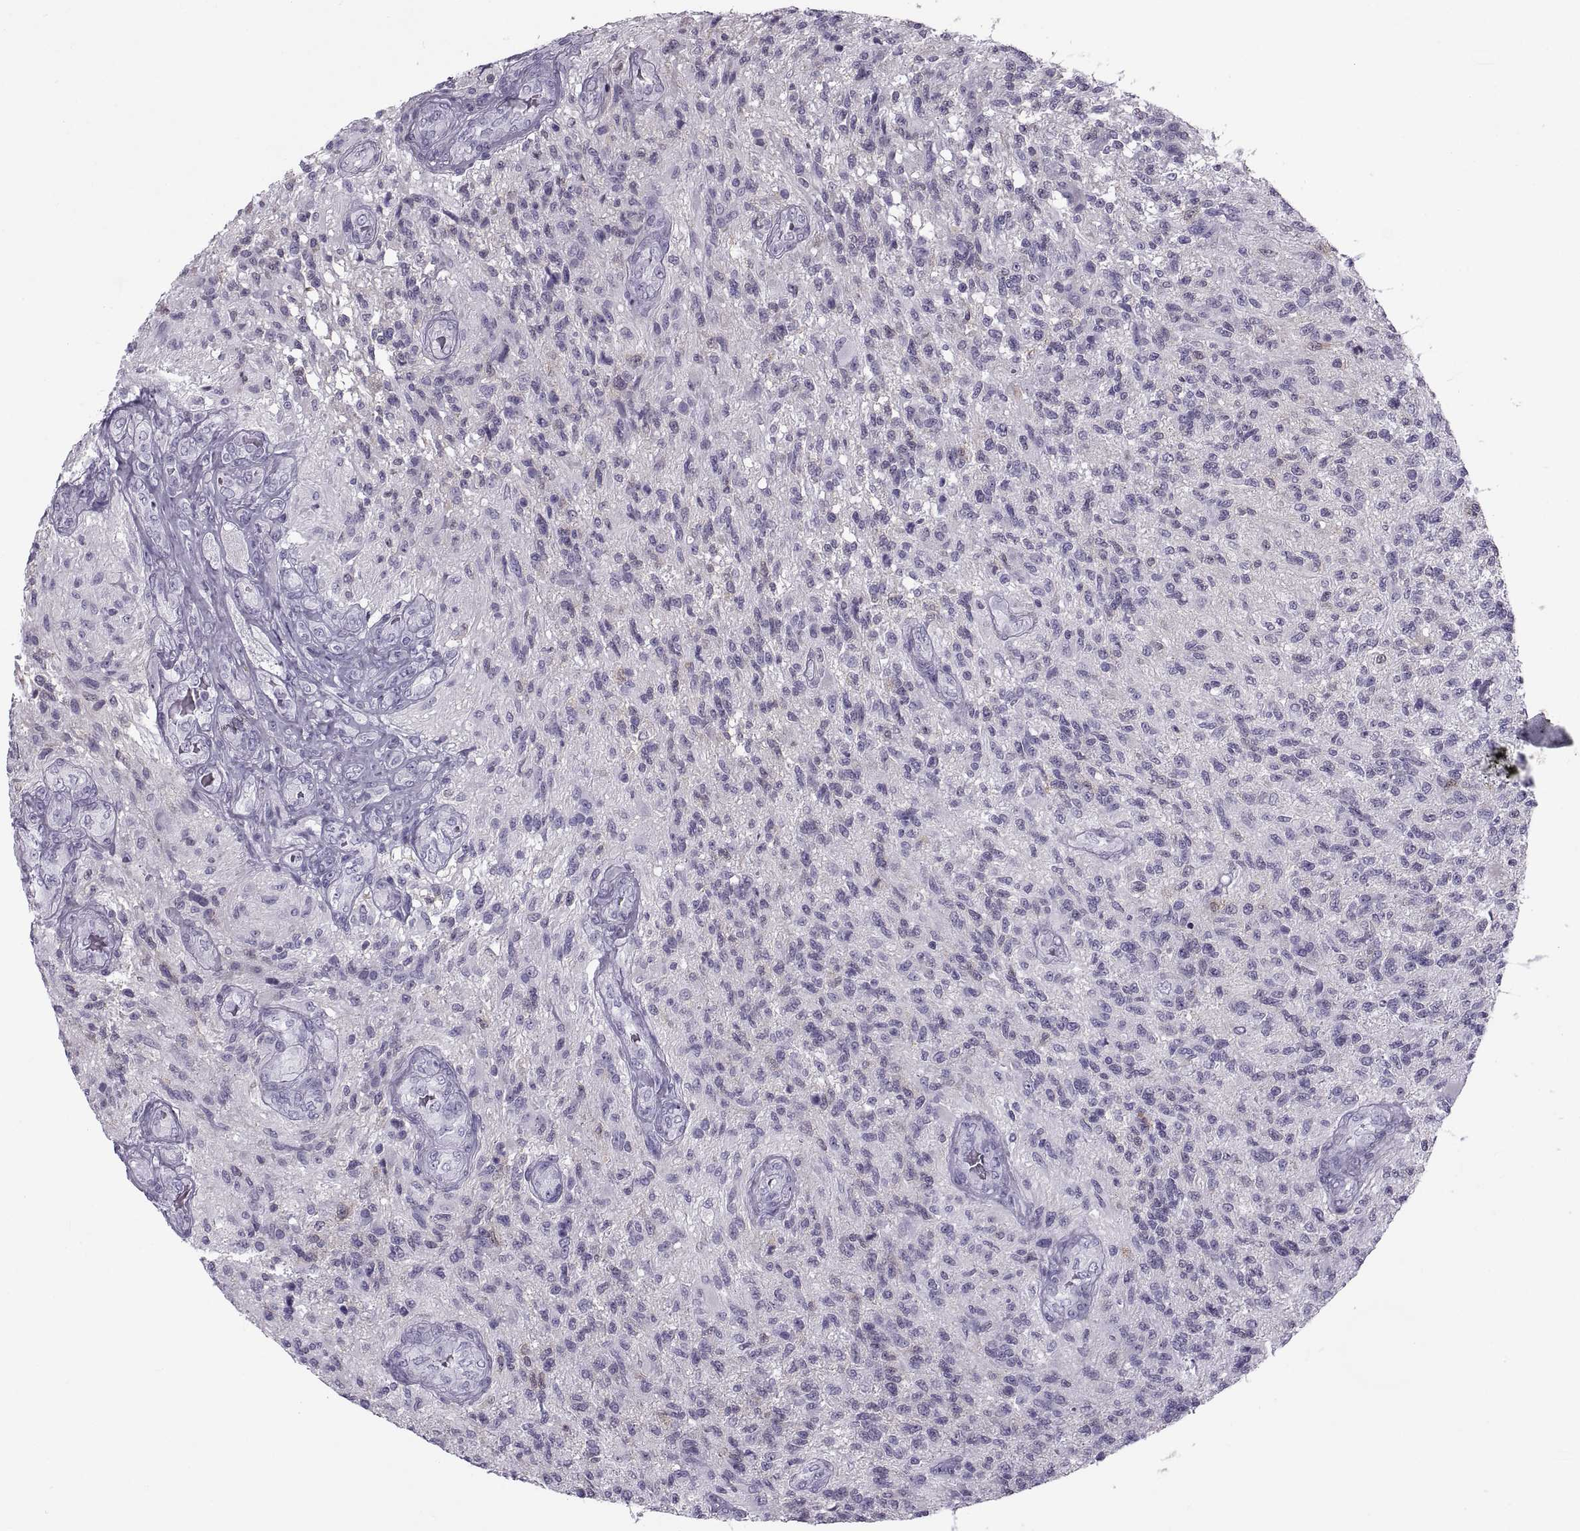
{"staining": {"intensity": "negative", "quantity": "none", "location": "none"}, "tissue": "glioma", "cell_type": "Tumor cells", "image_type": "cancer", "snomed": [{"axis": "morphology", "description": "Glioma, malignant, High grade"}, {"axis": "topography", "description": "Brain"}], "caption": "DAB immunohistochemical staining of human glioma reveals no significant expression in tumor cells. (DAB (3,3'-diaminobenzidine) immunohistochemistry, high magnification).", "gene": "RLBP1", "patient": {"sex": "male", "age": 56}}